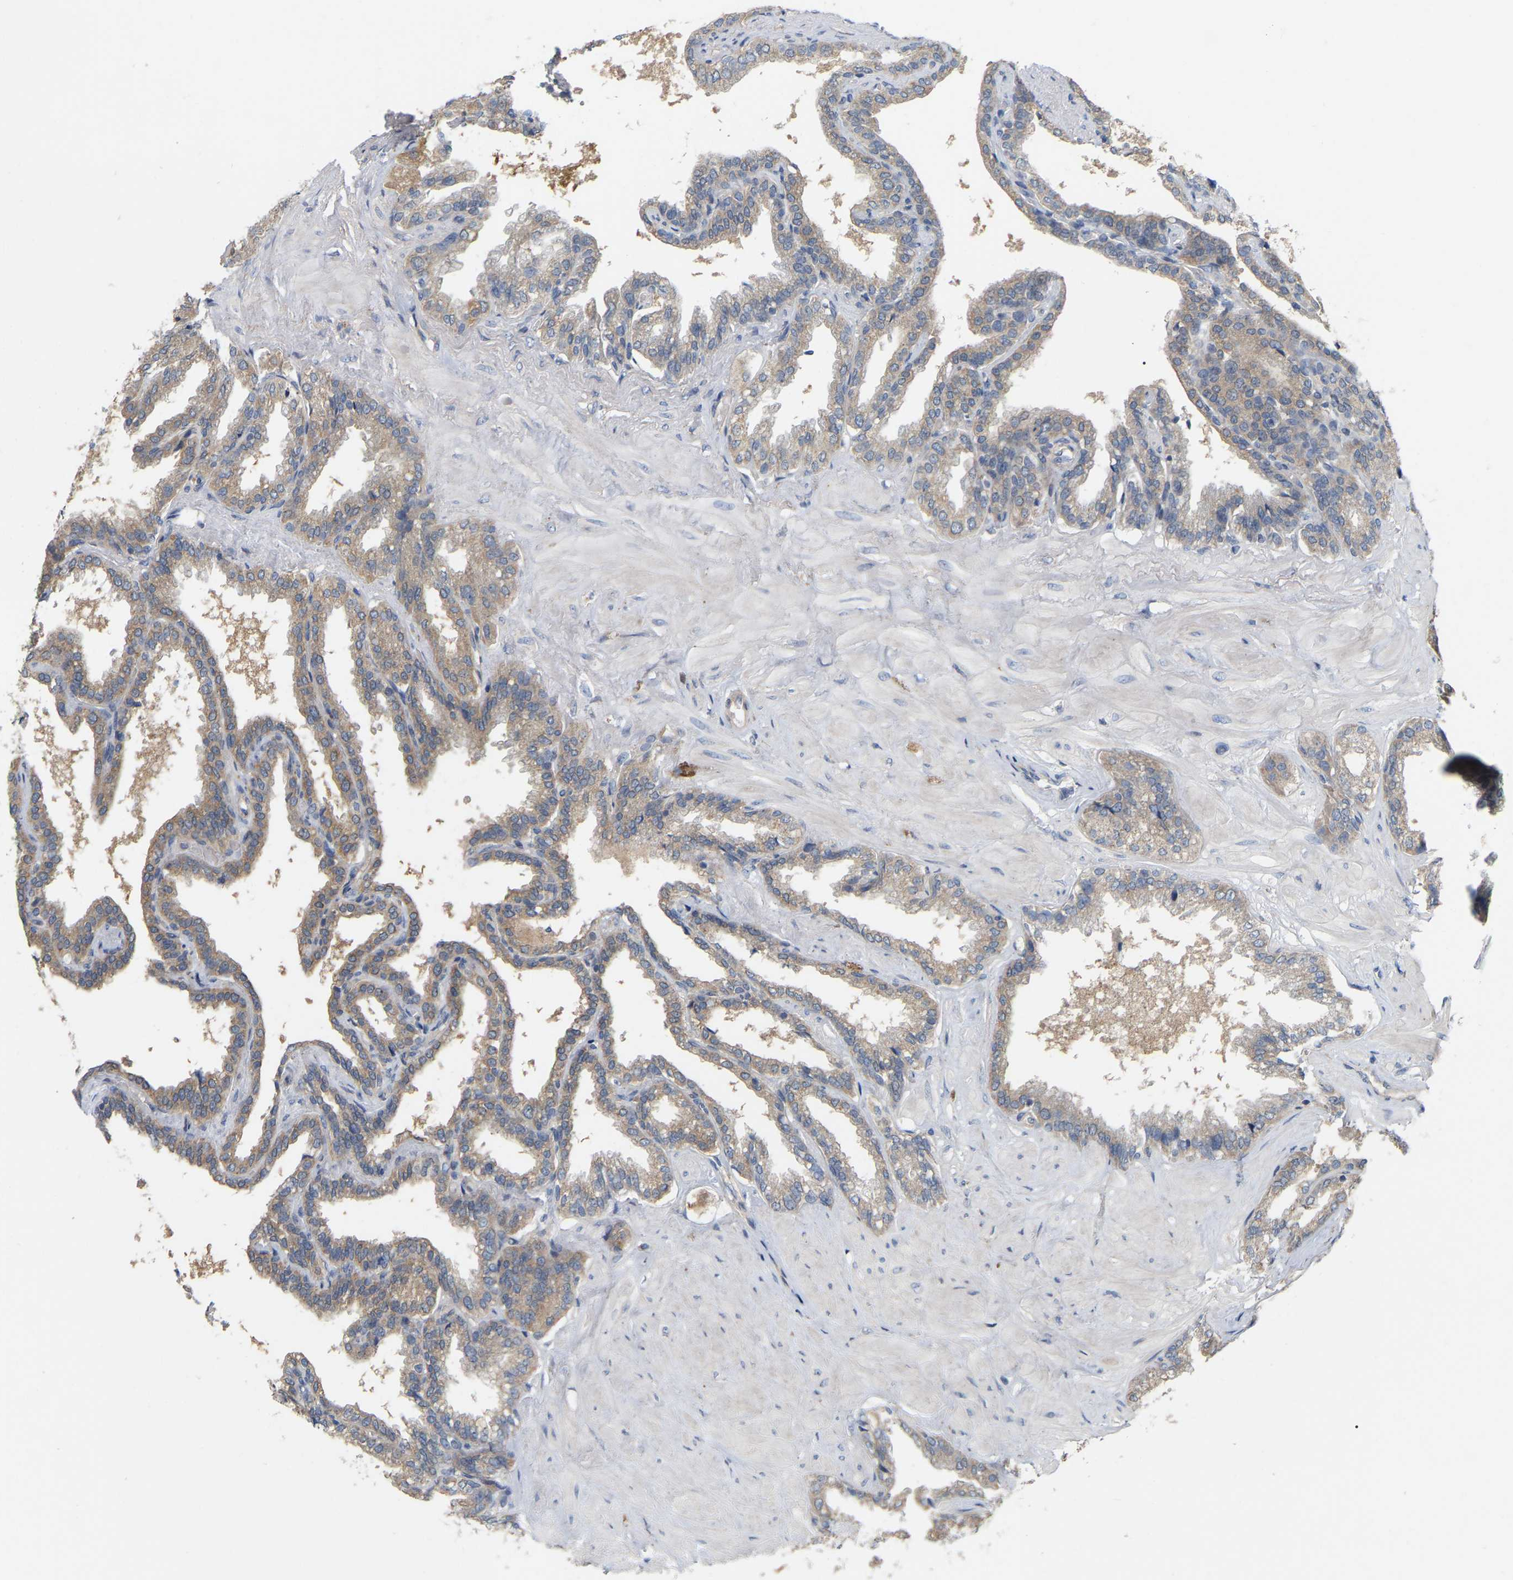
{"staining": {"intensity": "weak", "quantity": ">75%", "location": "cytoplasmic/membranous"}, "tissue": "seminal vesicle", "cell_type": "Glandular cells", "image_type": "normal", "snomed": [{"axis": "morphology", "description": "Normal tissue, NOS"}, {"axis": "topography", "description": "Seminal veicle"}], "caption": "Normal seminal vesicle was stained to show a protein in brown. There is low levels of weak cytoplasmic/membranous positivity in approximately >75% of glandular cells. (Brightfield microscopy of DAB IHC at high magnification).", "gene": "SSH1", "patient": {"sex": "male", "age": 46}}